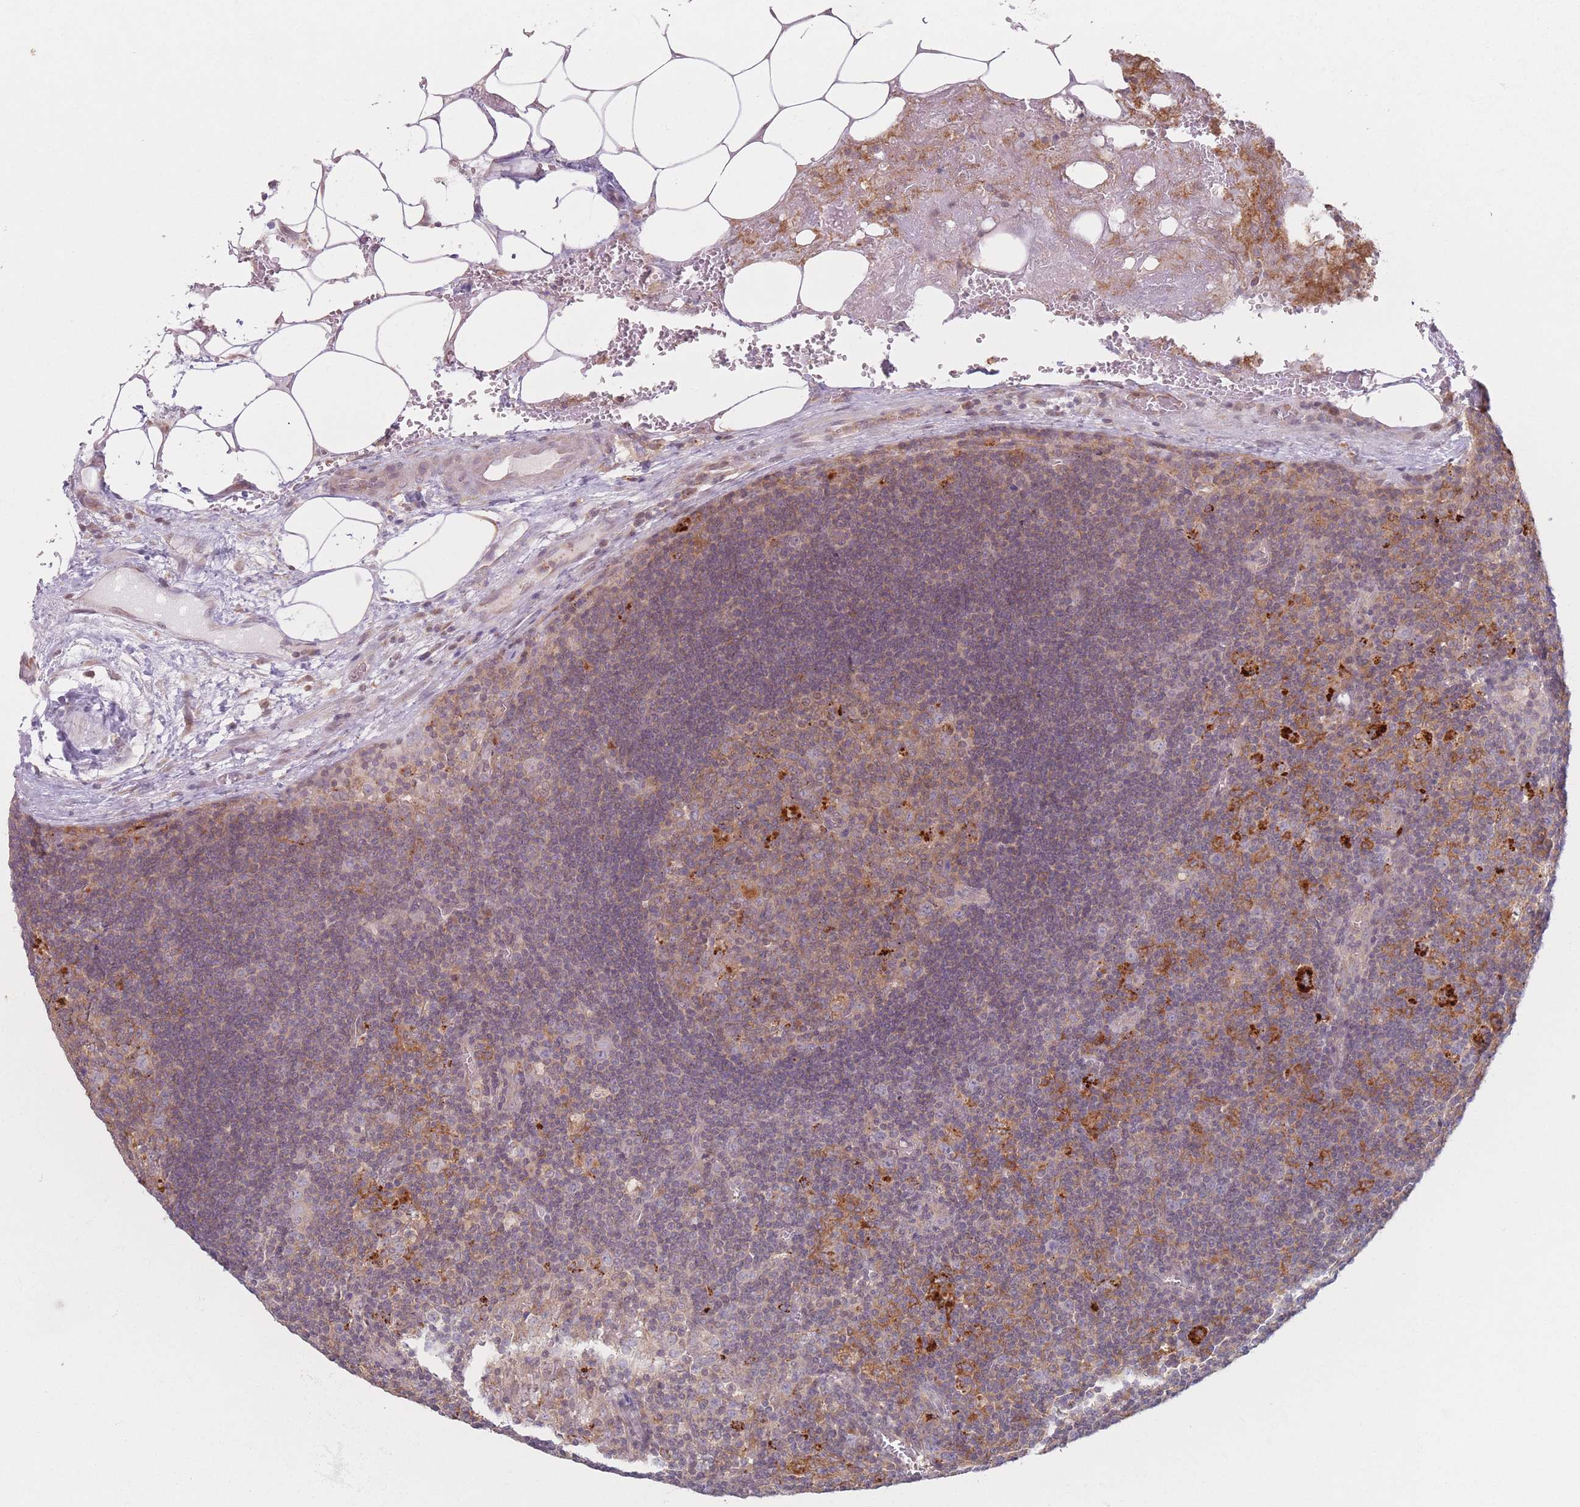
{"staining": {"intensity": "moderate", "quantity": ">75%", "location": "cytoplasmic/membranous"}, "tissue": "lymph node", "cell_type": "Germinal center cells", "image_type": "normal", "snomed": [{"axis": "morphology", "description": "Normal tissue, NOS"}, {"axis": "topography", "description": "Lymph node"}], "caption": "Immunohistochemistry (IHC) (DAB) staining of unremarkable human lymph node shows moderate cytoplasmic/membranous protein expression in about >75% of germinal center cells. The staining was performed using DAB to visualize the protein expression in brown, while the nuclei were stained in blue with hematoxylin (Magnification: 20x).", "gene": "PPM1A", "patient": {"sex": "male", "age": 58}}